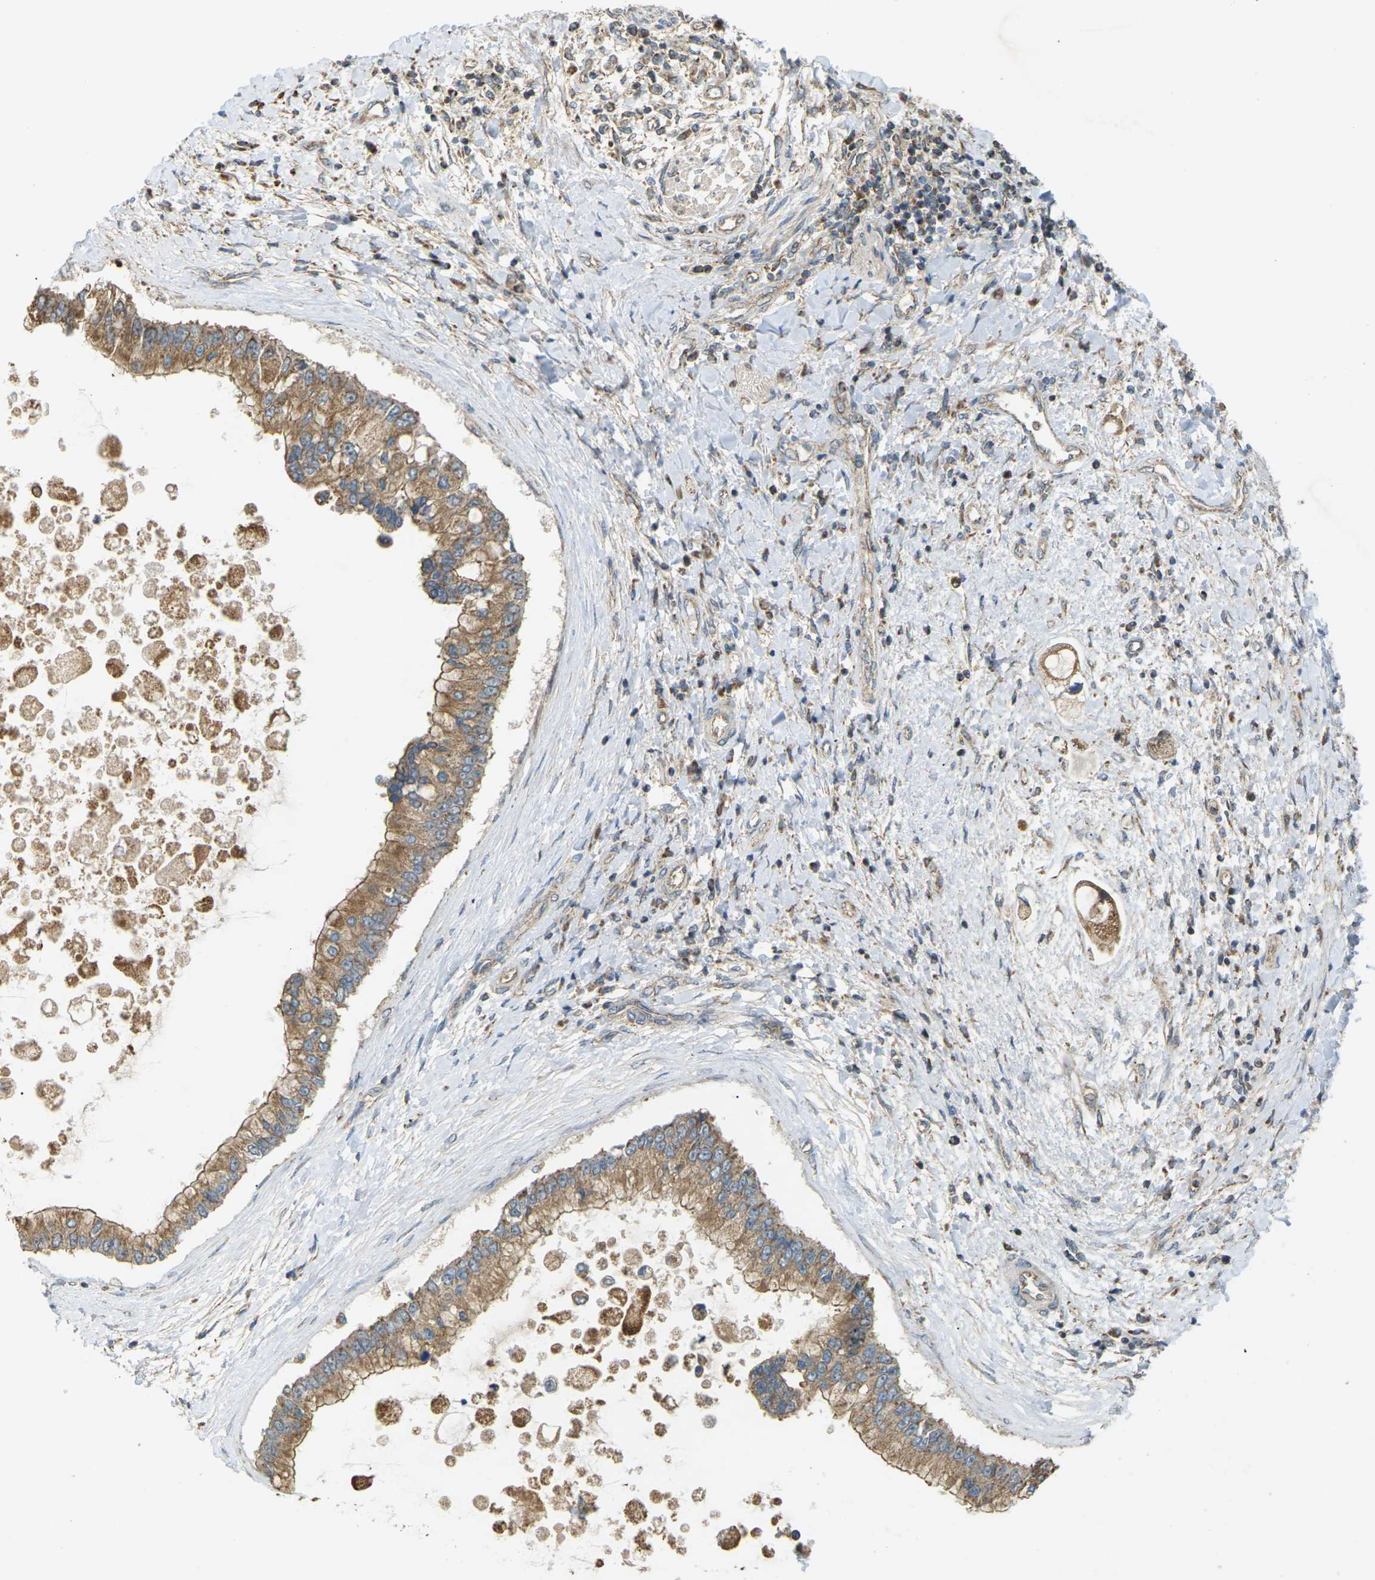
{"staining": {"intensity": "moderate", "quantity": ">75%", "location": "cytoplasmic/membranous"}, "tissue": "liver cancer", "cell_type": "Tumor cells", "image_type": "cancer", "snomed": [{"axis": "morphology", "description": "Cholangiocarcinoma"}, {"axis": "topography", "description": "Liver"}], "caption": "The histopathology image demonstrates a brown stain indicating the presence of a protein in the cytoplasmic/membranous of tumor cells in liver cancer.", "gene": "KSR1", "patient": {"sex": "male", "age": 50}}